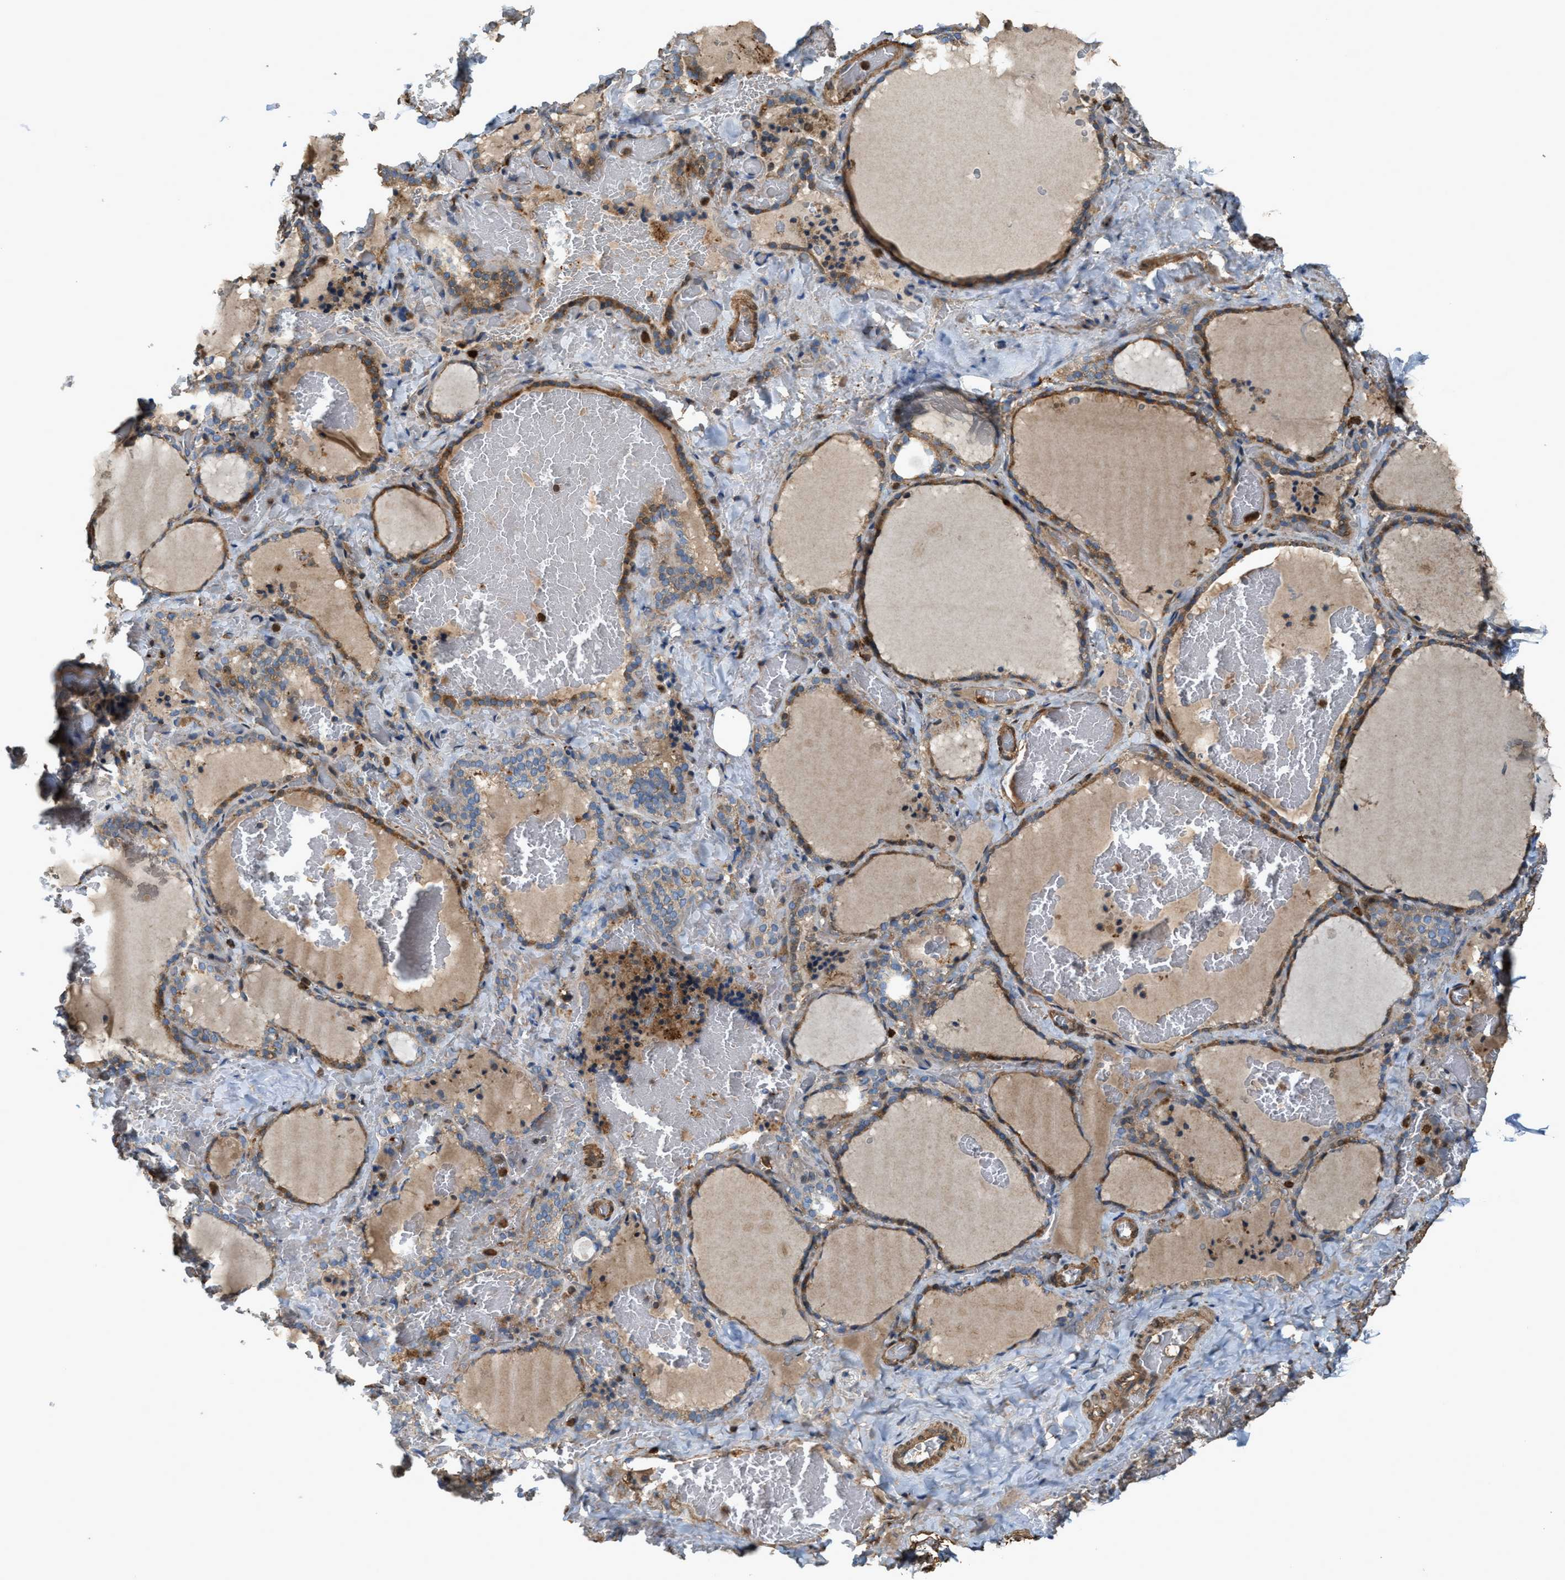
{"staining": {"intensity": "moderate", "quantity": "25%-75%", "location": "cytoplasmic/membranous"}, "tissue": "thyroid gland", "cell_type": "Glandular cells", "image_type": "normal", "snomed": [{"axis": "morphology", "description": "Normal tissue, NOS"}, {"axis": "topography", "description": "Thyroid gland"}], "caption": "Immunohistochemical staining of normal human thyroid gland shows 25%-75% levels of moderate cytoplasmic/membranous protein staining in approximately 25%-75% of glandular cells. (brown staining indicates protein expression, while blue staining denotes nuclei).", "gene": "SERPINB5", "patient": {"sex": "female", "age": 22}}